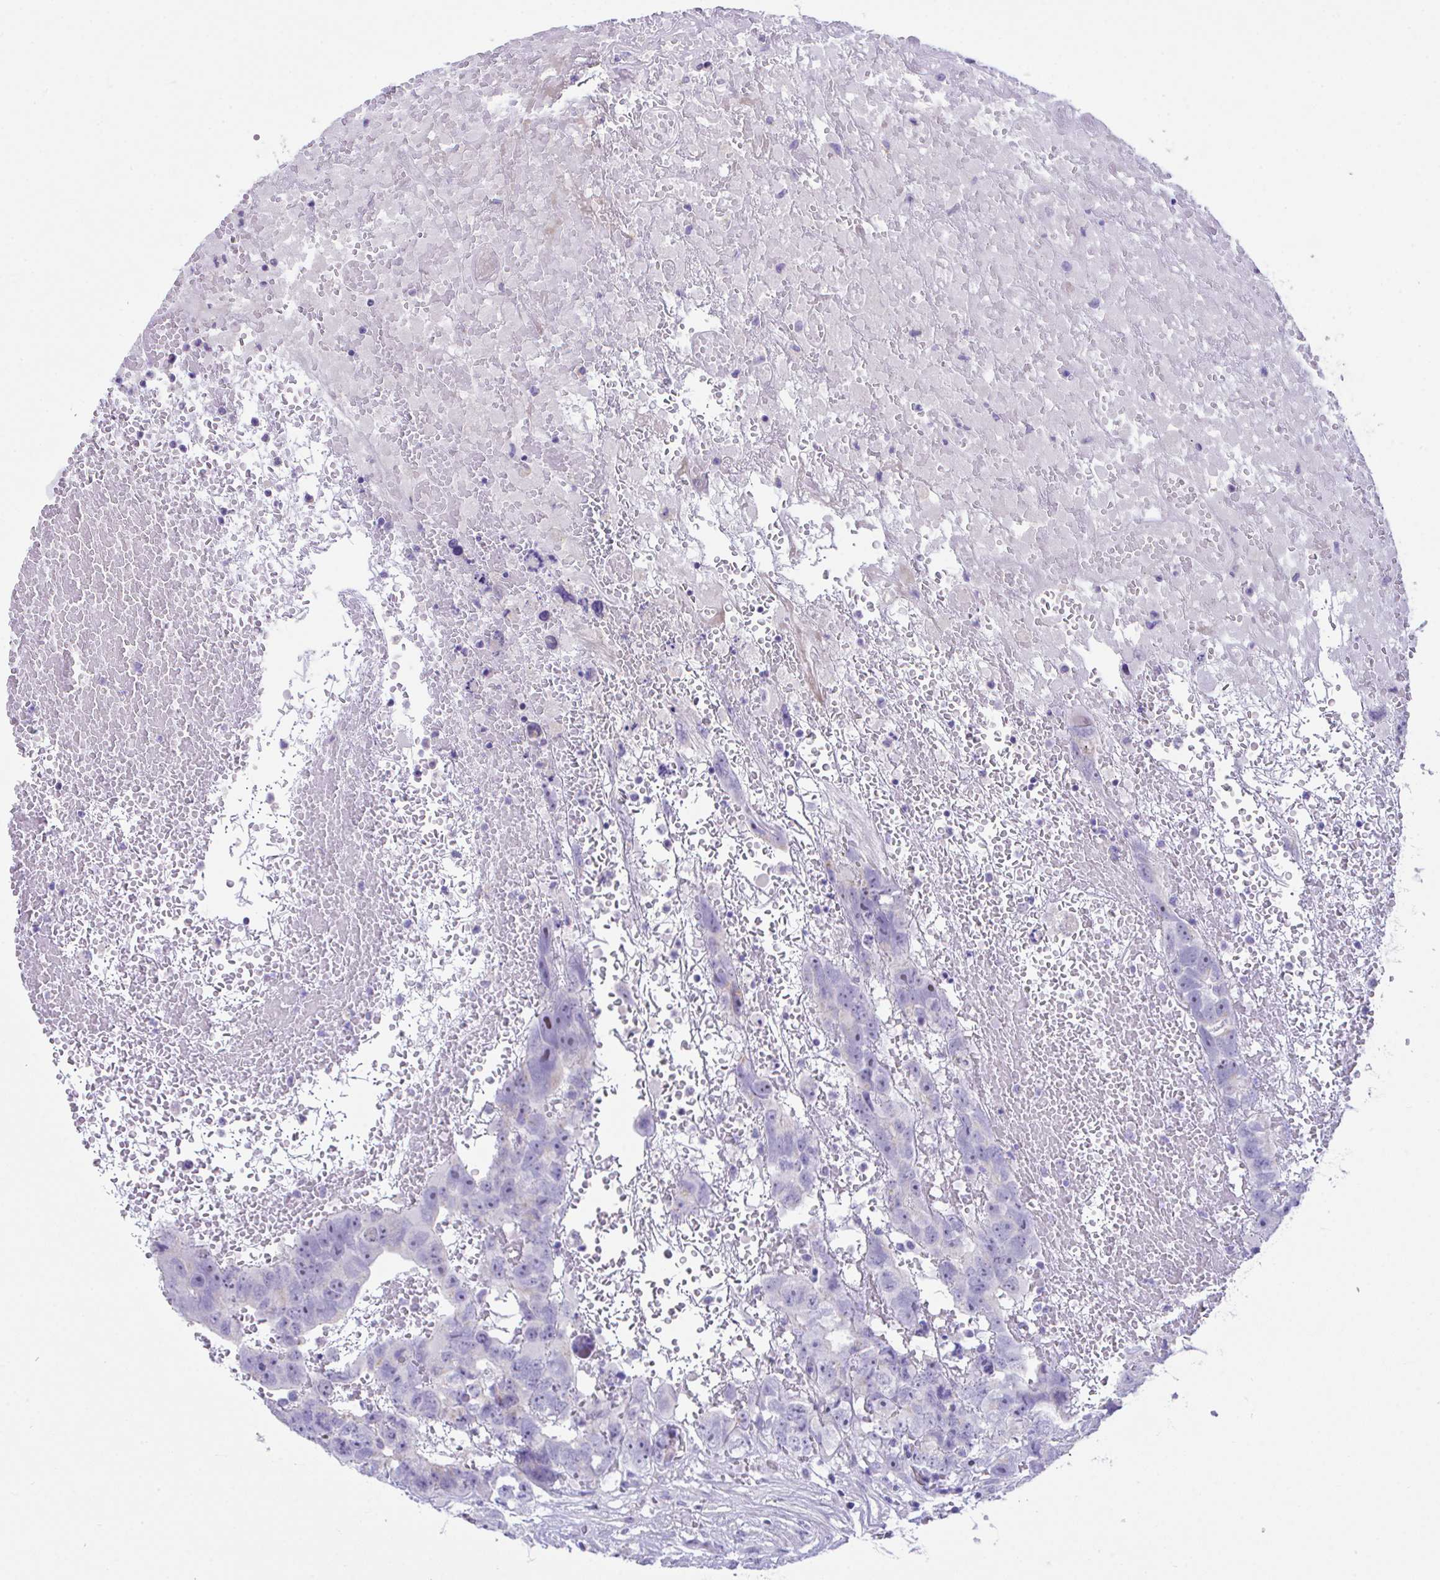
{"staining": {"intensity": "negative", "quantity": "none", "location": "none"}, "tissue": "testis cancer", "cell_type": "Tumor cells", "image_type": "cancer", "snomed": [{"axis": "morphology", "description": "Carcinoma, Embryonal, NOS"}, {"axis": "topography", "description": "Testis"}], "caption": "Testis embryonal carcinoma was stained to show a protein in brown. There is no significant staining in tumor cells. Nuclei are stained in blue.", "gene": "SLC16A6", "patient": {"sex": "male", "age": 45}}